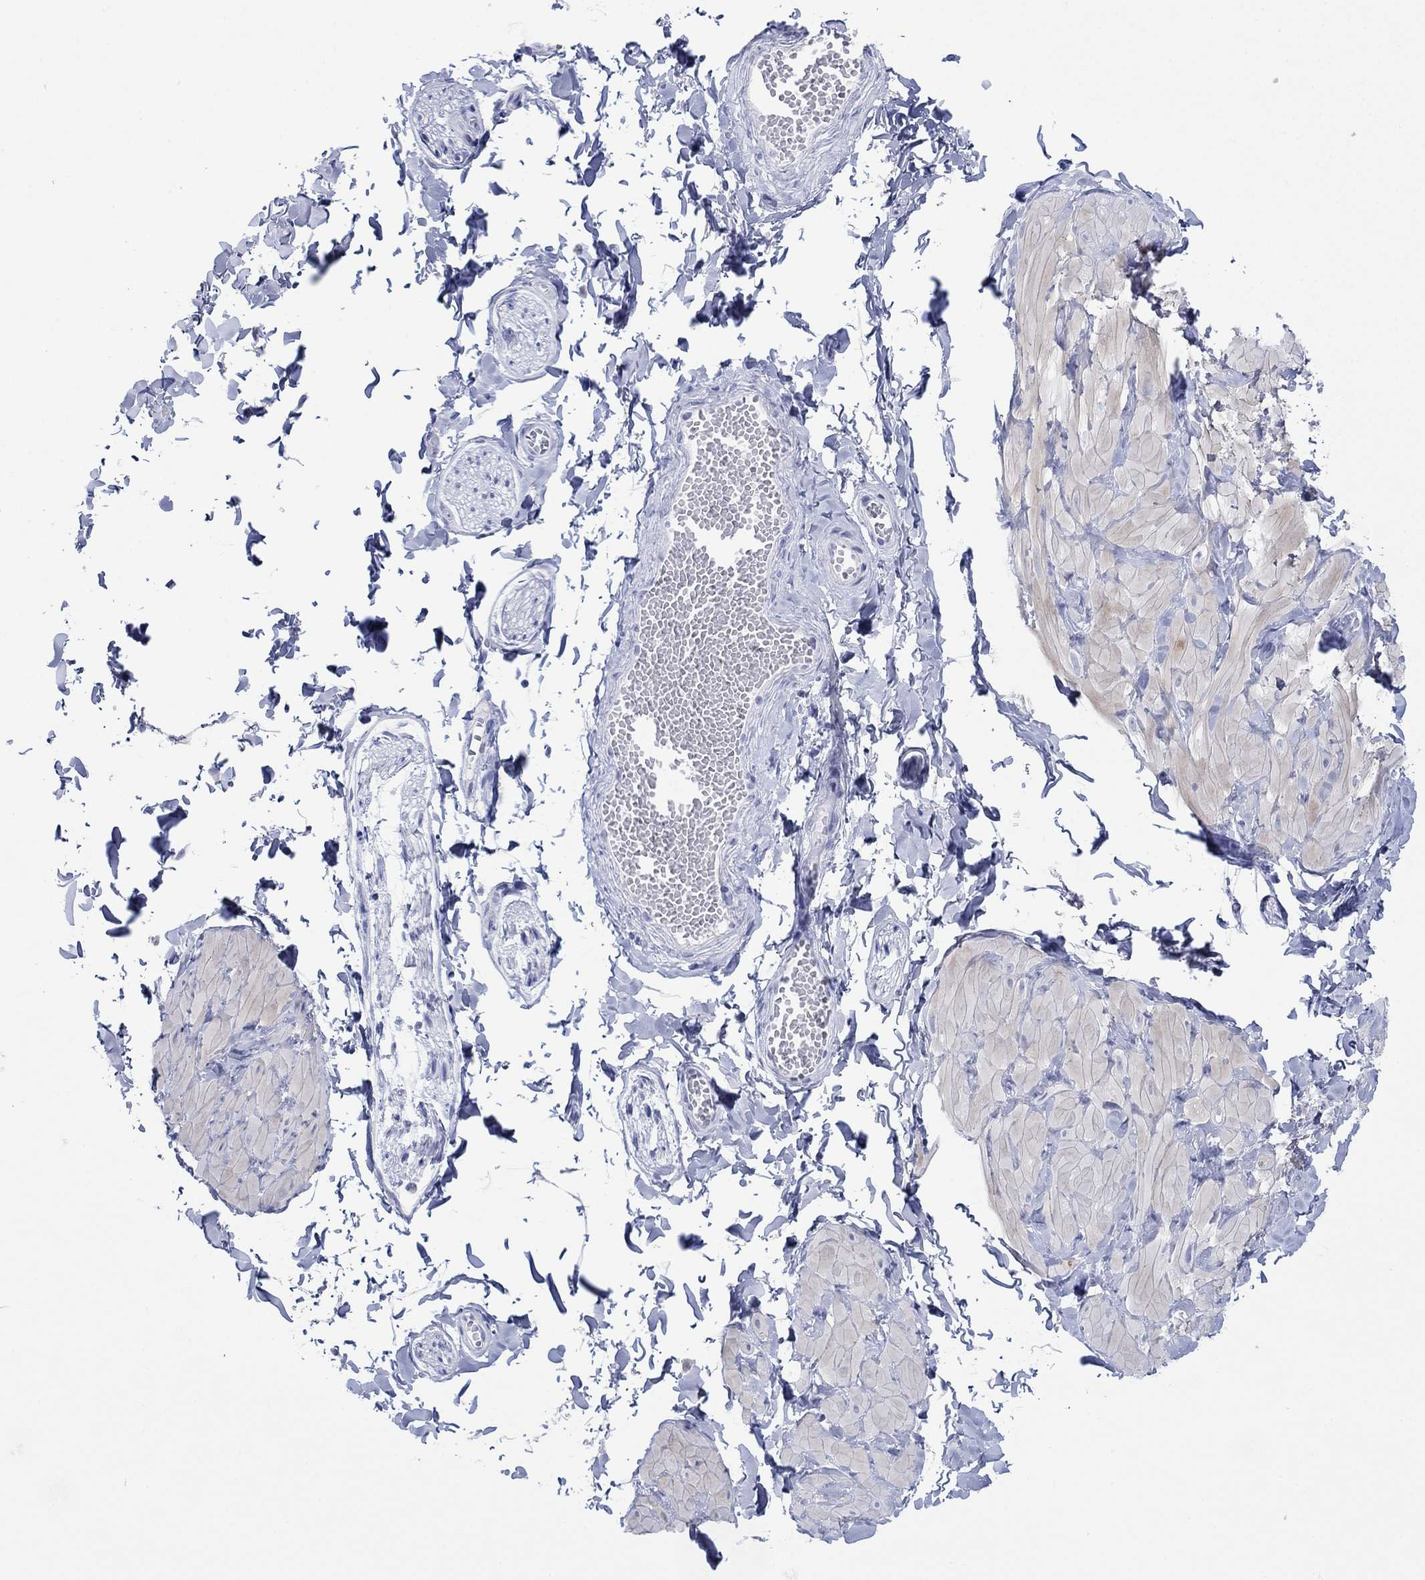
{"staining": {"intensity": "negative", "quantity": "none", "location": "none"}, "tissue": "adipose tissue", "cell_type": "Adipocytes", "image_type": "normal", "snomed": [{"axis": "morphology", "description": "Normal tissue, NOS"}, {"axis": "topography", "description": "Smooth muscle"}, {"axis": "topography", "description": "Peripheral nerve tissue"}], "caption": "A micrograph of human adipose tissue is negative for staining in adipocytes. (DAB IHC visualized using brightfield microscopy, high magnification).", "gene": "MLANA", "patient": {"sex": "male", "age": 22}}